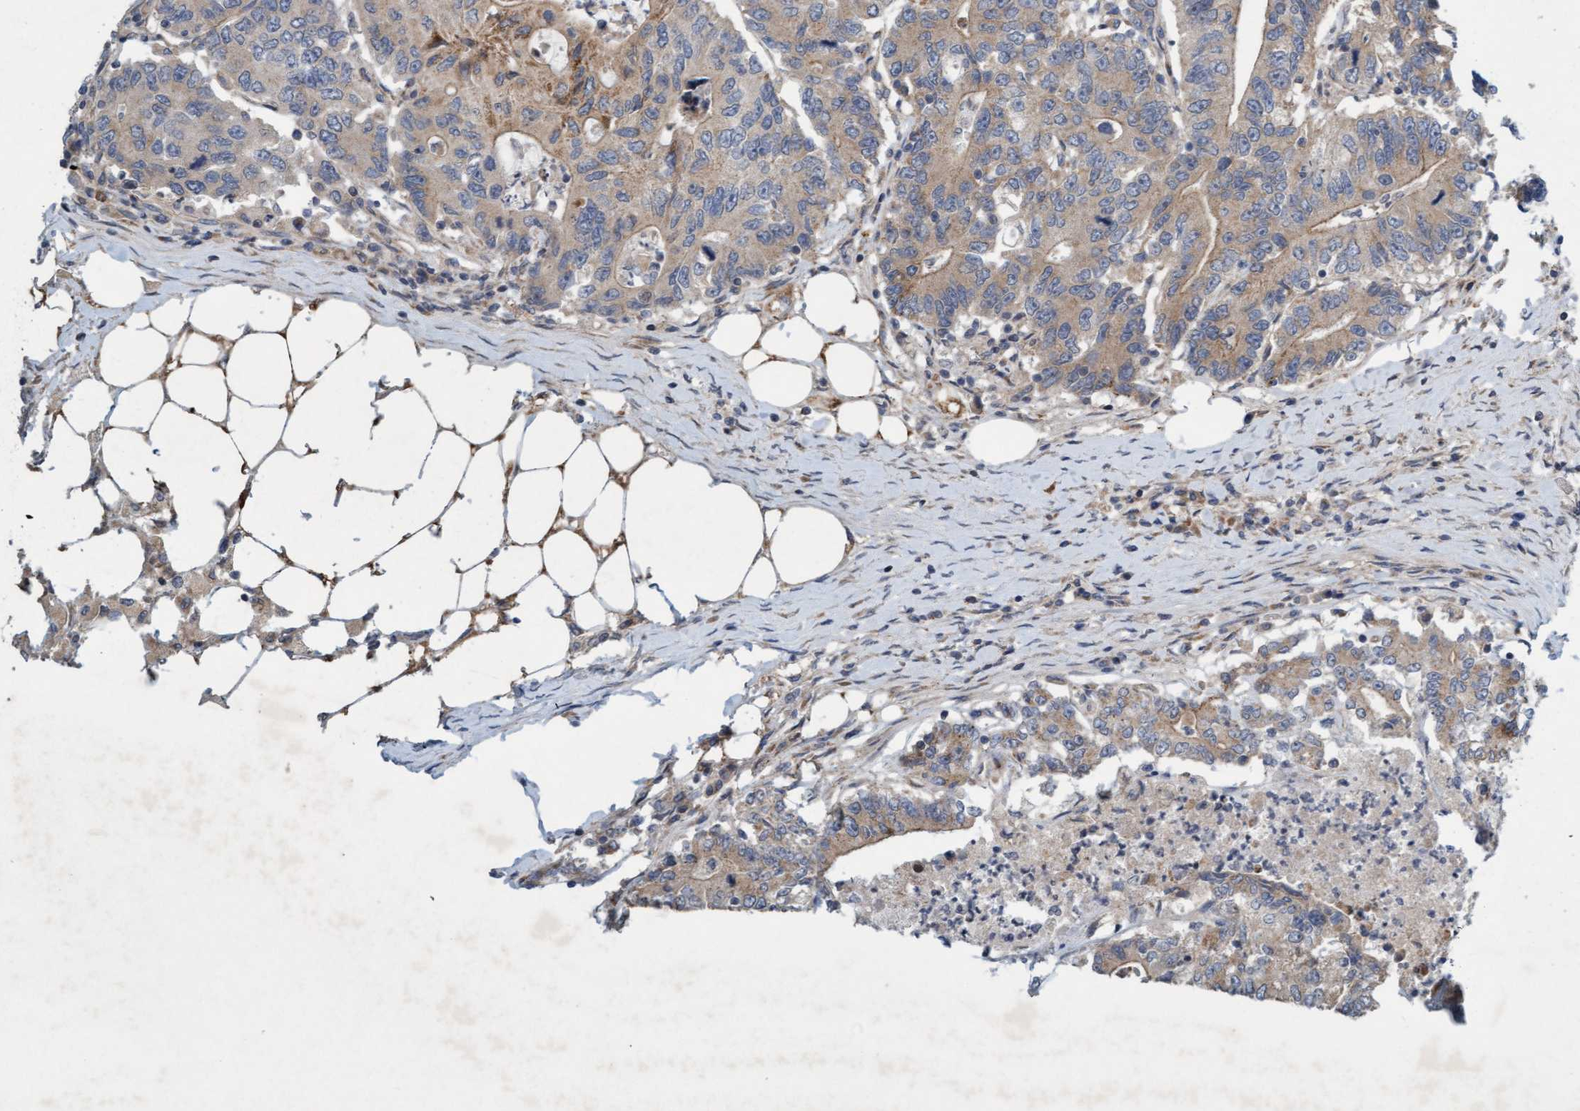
{"staining": {"intensity": "weak", "quantity": ">75%", "location": "cytoplasmic/membranous"}, "tissue": "colorectal cancer", "cell_type": "Tumor cells", "image_type": "cancer", "snomed": [{"axis": "morphology", "description": "Adenocarcinoma, NOS"}, {"axis": "topography", "description": "Colon"}], "caption": "The histopathology image exhibits staining of colorectal cancer, revealing weak cytoplasmic/membranous protein expression (brown color) within tumor cells.", "gene": "DDHD2", "patient": {"sex": "female", "age": 77}}